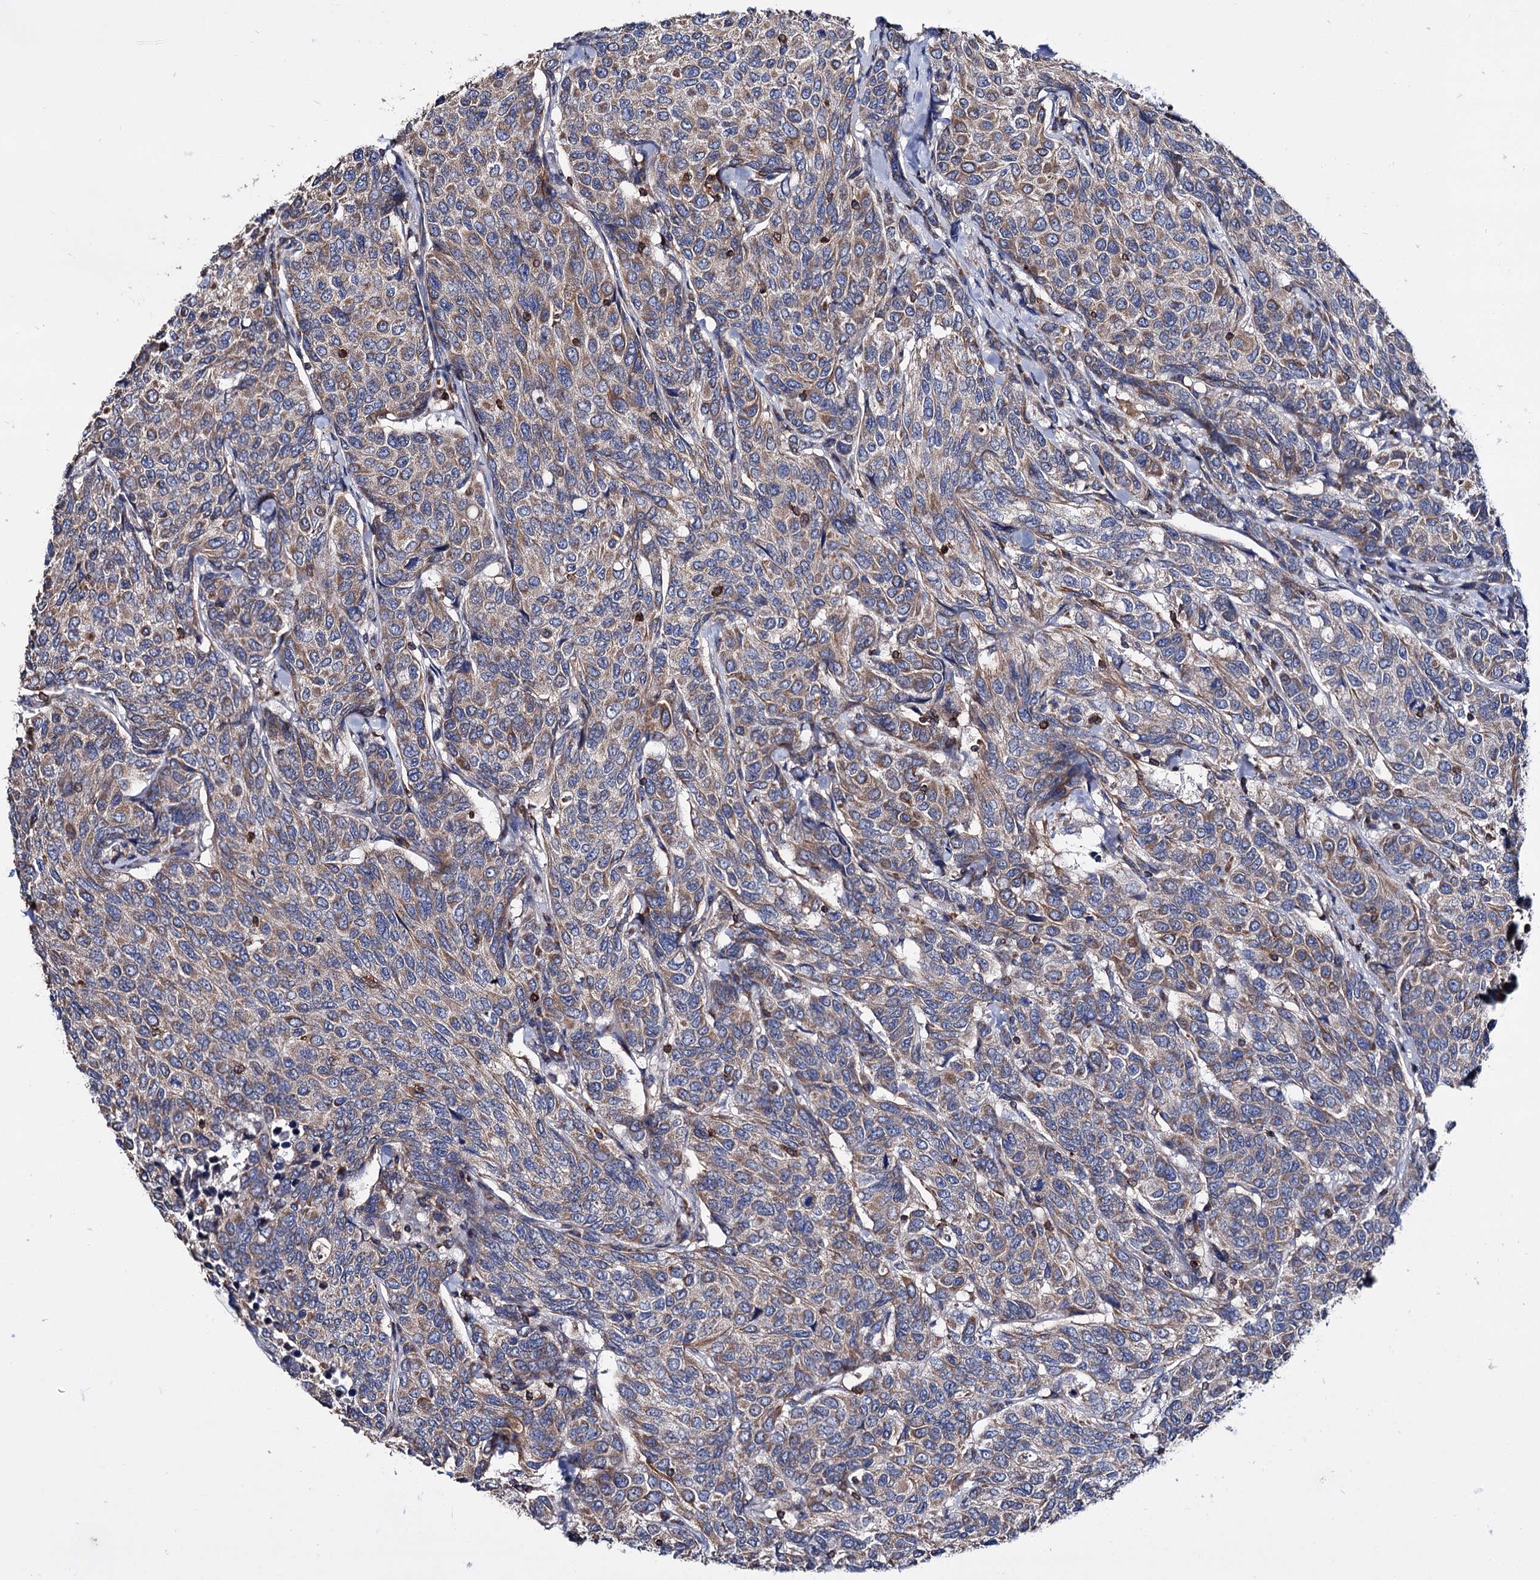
{"staining": {"intensity": "moderate", "quantity": ">75%", "location": "cytoplasmic/membranous"}, "tissue": "breast cancer", "cell_type": "Tumor cells", "image_type": "cancer", "snomed": [{"axis": "morphology", "description": "Duct carcinoma"}, {"axis": "topography", "description": "Breast"}], "caption": "Breast cancer (infiltrating ductal carcinoma) tissue demonstrates moderate cytoplasmic/membranous positivity in approximately >75% of tumor cells, visualized by immunohistochemistry. Using DAB (brown) and hematoxylin (blue) stains, captured at high magnification using brightfield microscopy.", "gene": "UBASH3B", "patient": {"sex": "female", "age": 55}}